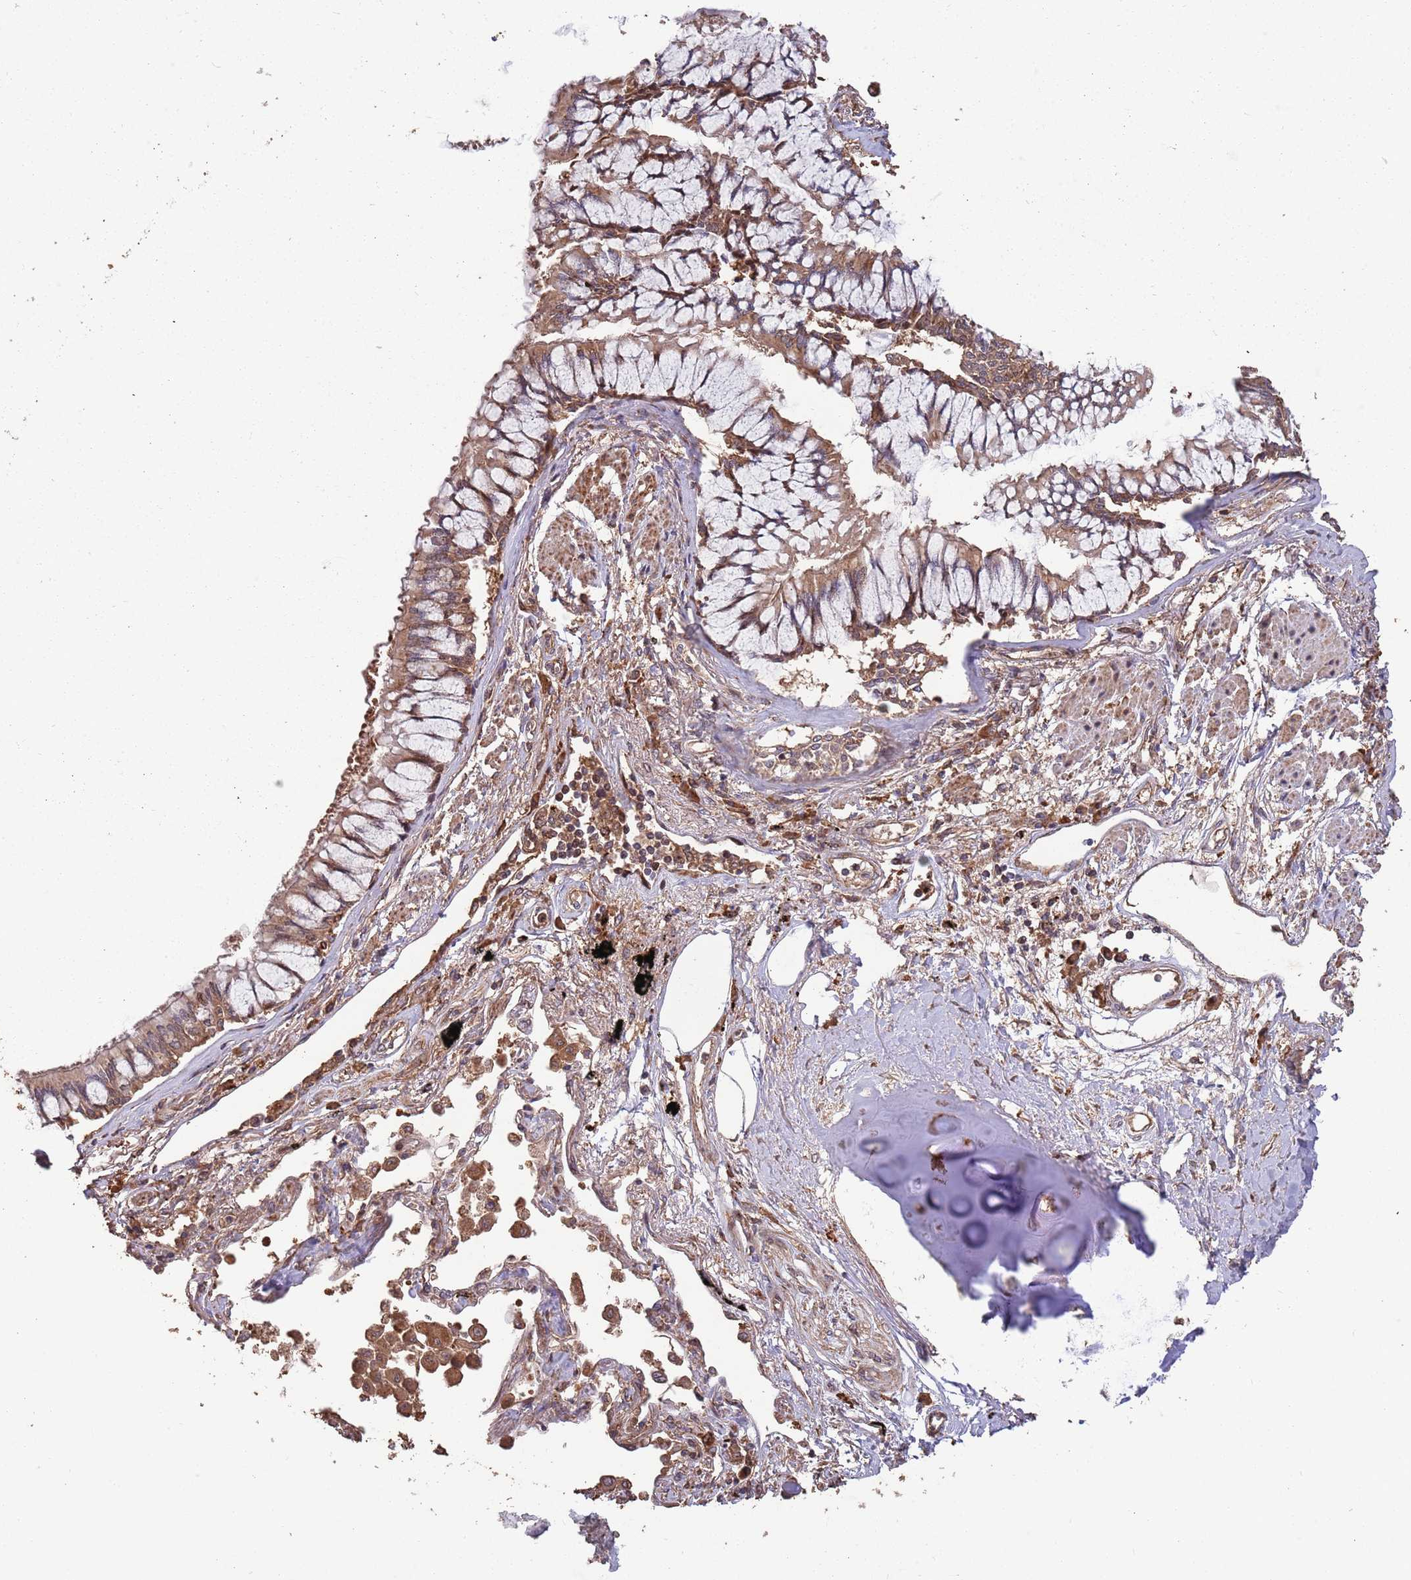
{"staining": {"intensity": "moderate", "quantity": ">75%", "location": "cytoplasmic/membranous"}, "tissue": "lung cancer", "cell_type": "Tumor cells", "image_type": "cancer", "snomed": [{"axis": "morphology", "description": "Adenocarcinoma, NOS"}, {"axis": "topography", "description": "Lung"}], "caption": "A photomicrograph of human adenocarcinoma (lung) stained for a protein displays moderate cytoplasmic/membranous brown staining in tumor cells. (DAB (3,3'-diaminobenzidine) IHC with brightfield microscopy, high magnification).", "gene": "ZNF428", "patient": {"sex": "male", "age": 67}}